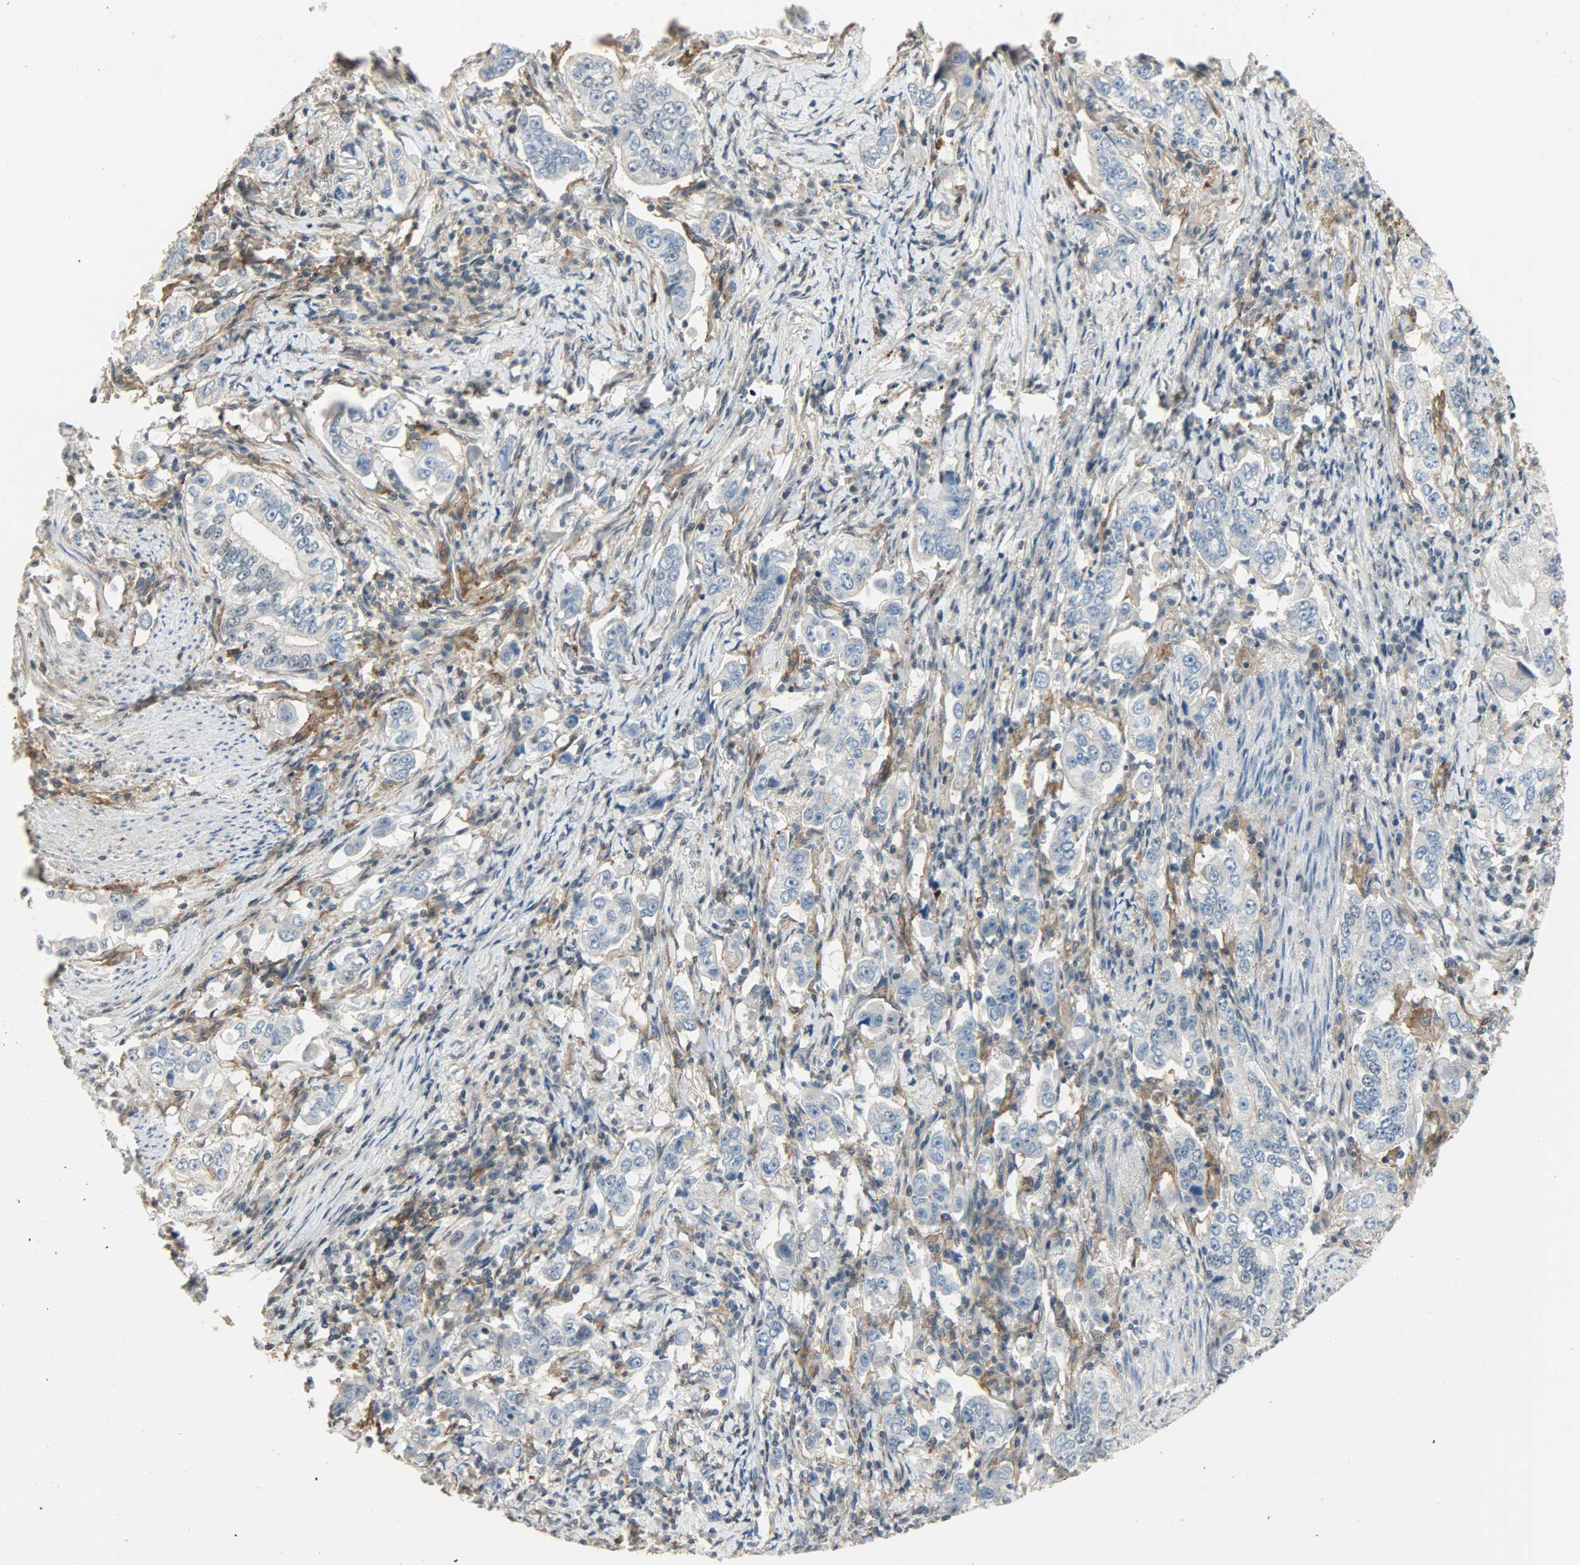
{"staining": {"intensity": "negative", "quantity": "none", "location": "none"}, "tissue": "stomach cancer", "cell_type": "Tumor cells", "image_type": "cancer", "snomed": [{"axis": "morphology", "description": "Adenocarcinoma, NOS"}, {"axis": "topography", "description": "Stomach, lower"}], "caption": "Image shows no significant protein positivity in tumor cells of stomach cancer.", "gene": "SKAP2", "patient": {"sex": "female", "age": 72}}